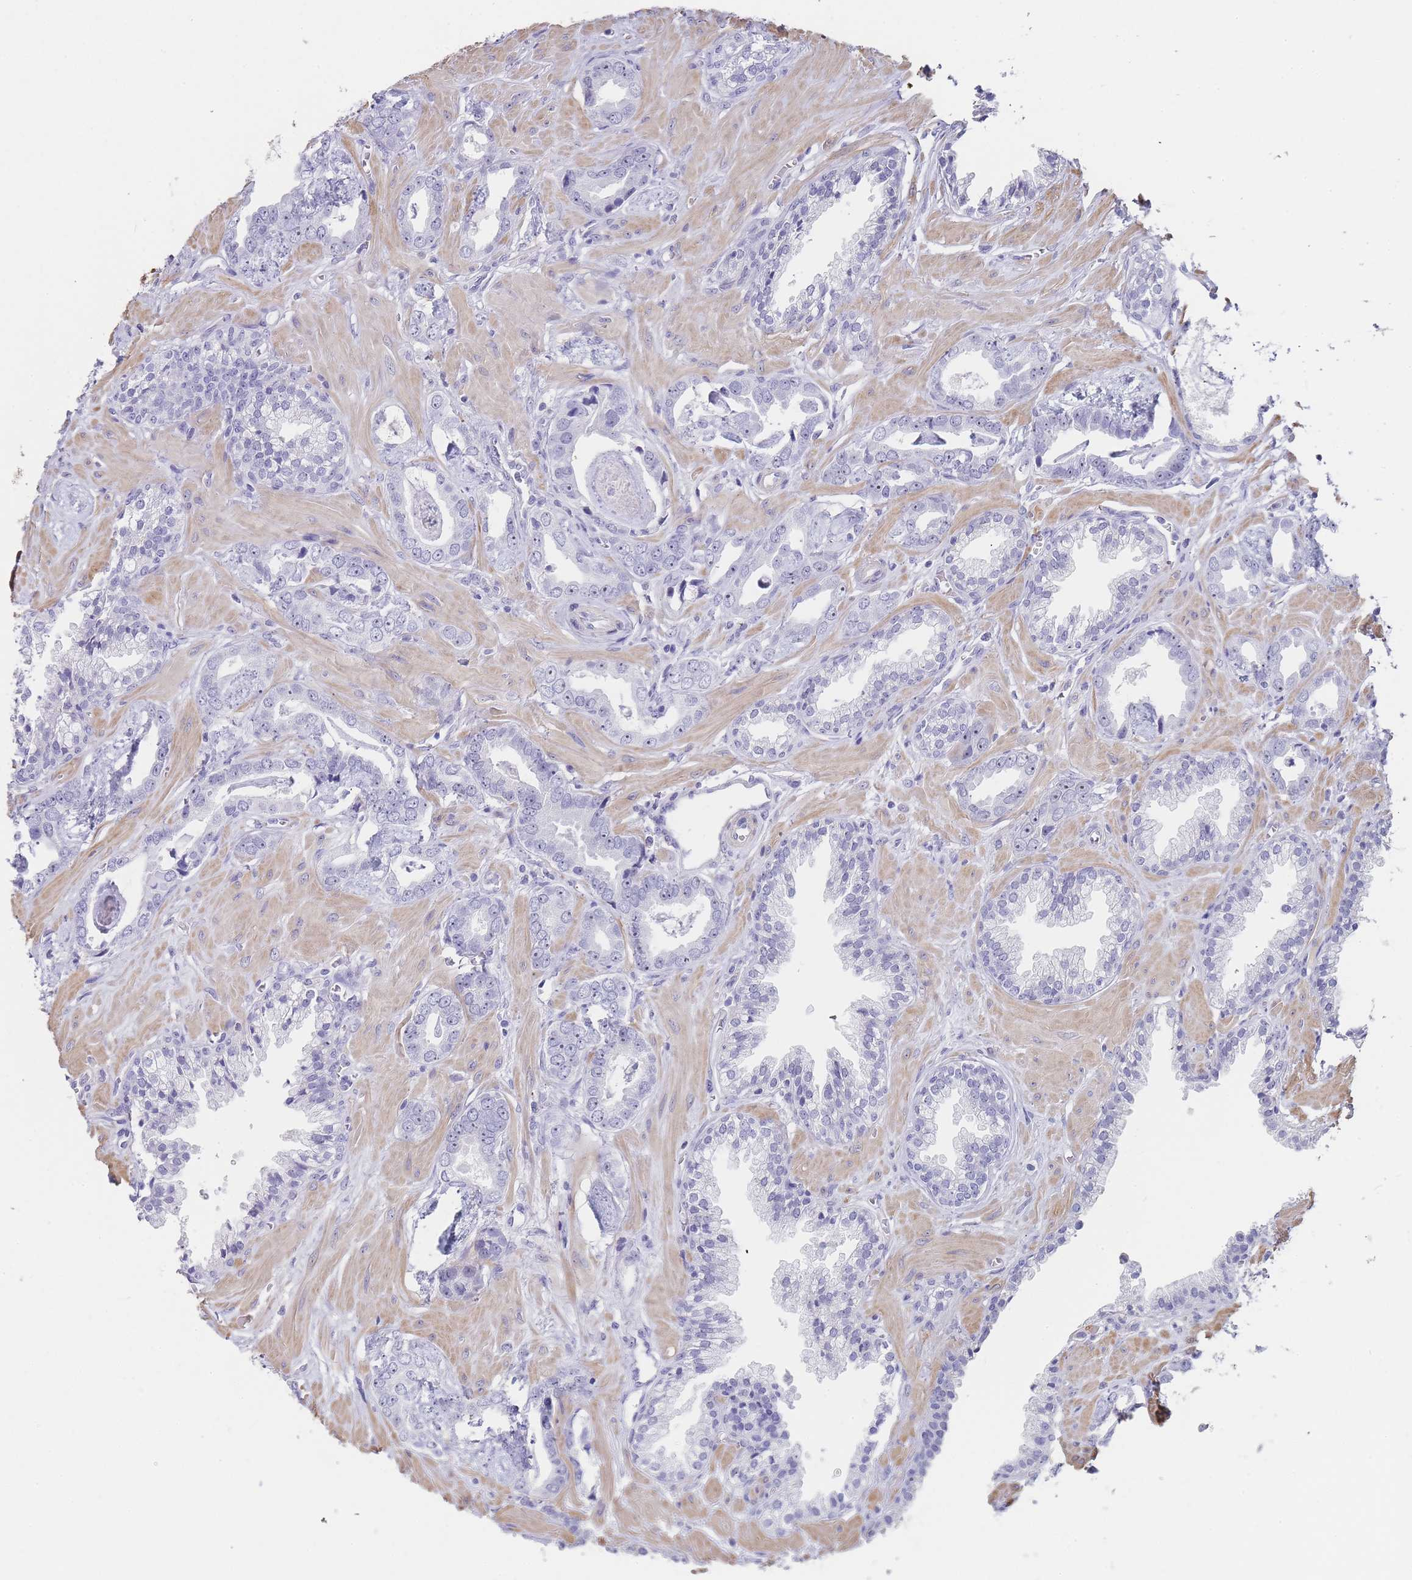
{"staining": {"intensity": "weak", "quantity": "<25%", "location": "nuclear"}, "tissue": "prostate cancer", "cell_type": "Tumor cells", "image_type": "cancer", "snomed": [{"axis": "morphology", "description": "Adenocarcinoma, Low grade"}, {"axis": "topography", "description": "Prostate"}], "caption": "This is an IHC micrograph of prostate cancer (low-grade adenocarcinoma). There is no staining in tumor cells.", "gene": "NOP14", "patient": {"sex": "male", "age": 60}}